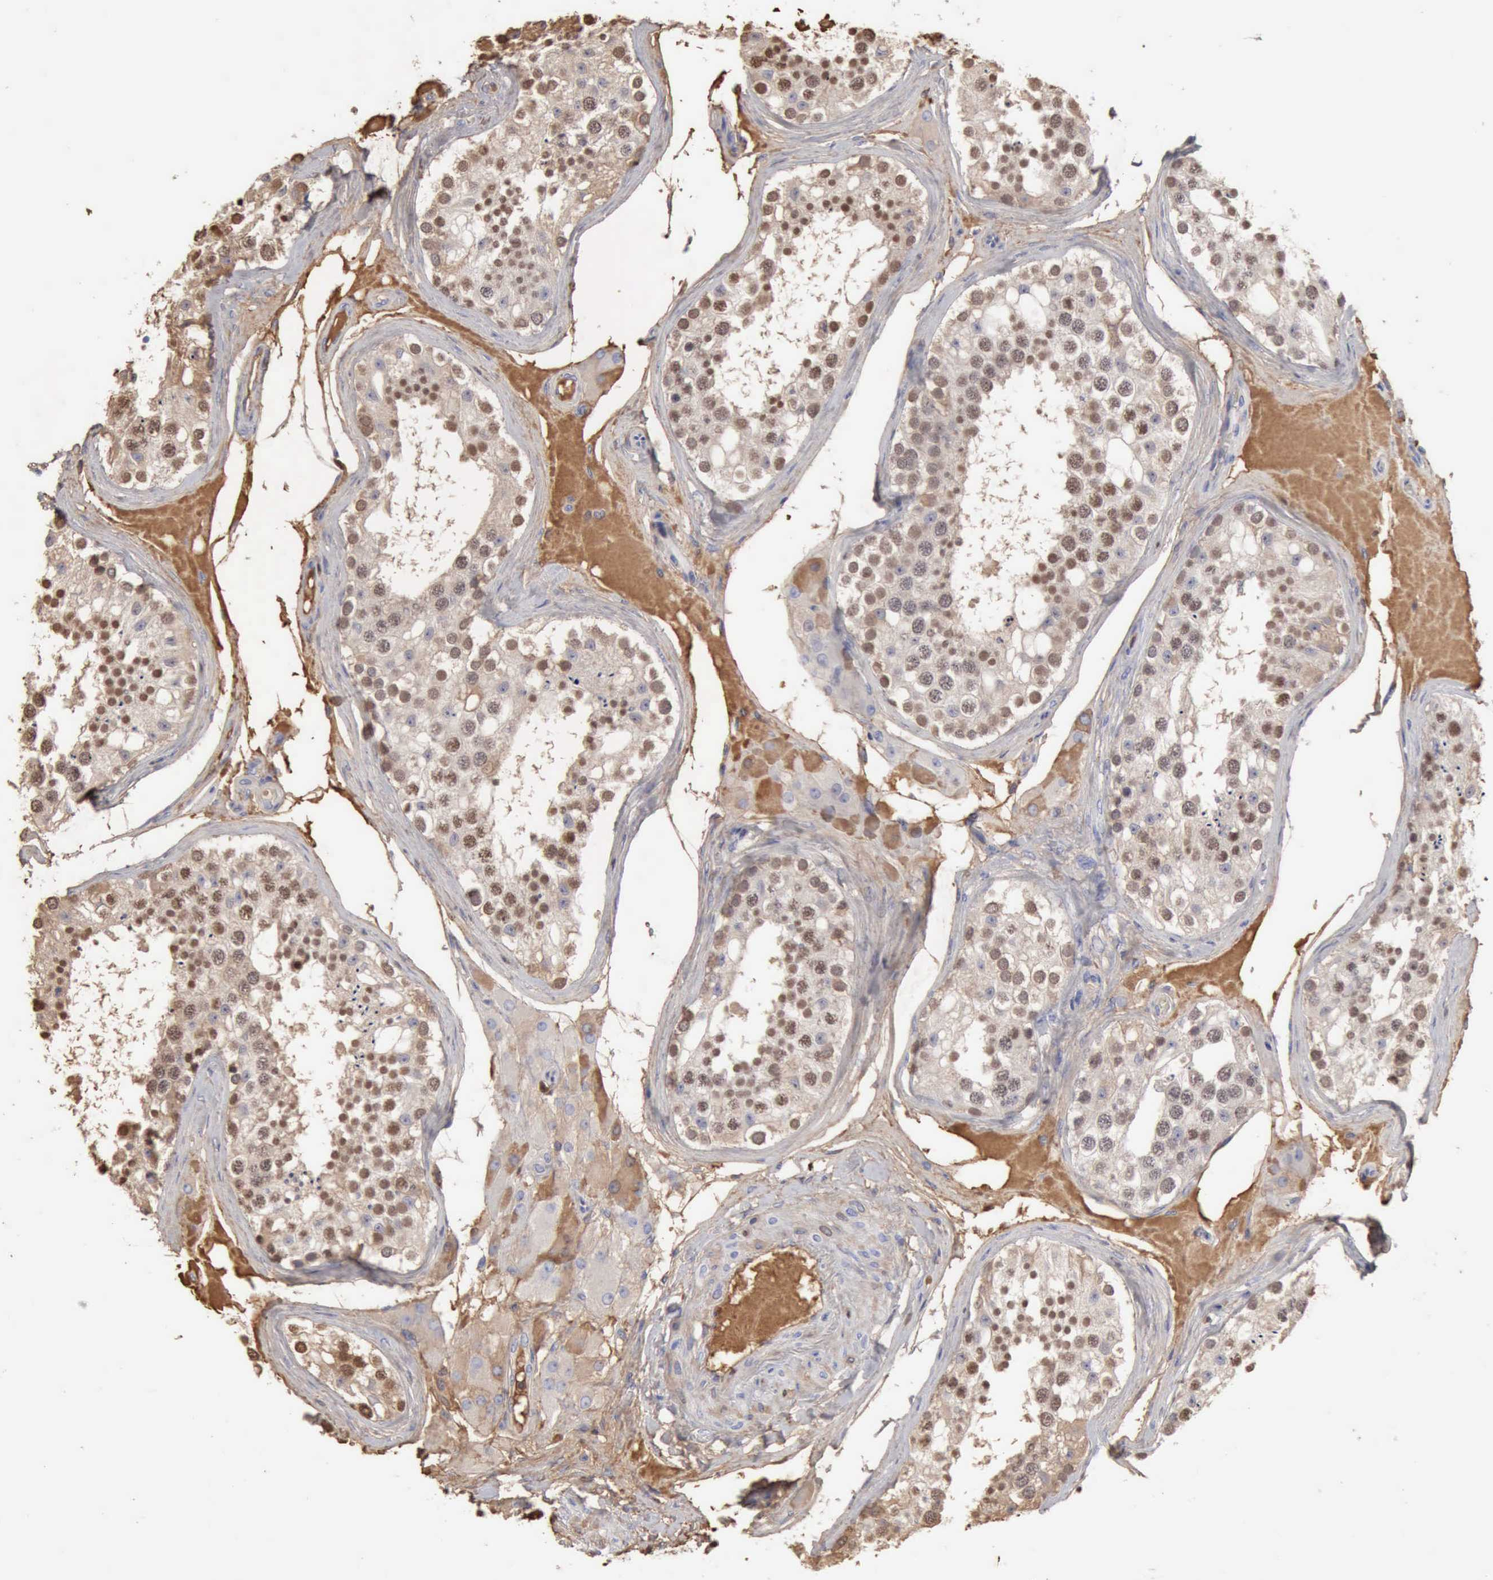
{"staining": {"intensity": "moderate", "quantity": ">75%", "location": "nuclear"}, "tissue": "testis", "cell_type": "Cells in seminiferous ducts", "image_type": "normal", "snomed": [{"axis": "morphology", "description": "Normal tissue, NOS"}, {"axis": "topography", "description": "Testis"}], "caption": "Cells in seminiferous ducts exhibit medium levels of moderate nuclear positivity in approximately >75% of cells in benign testis. Nuclei are stained in blue.", "gene": "SERPINA1", "patient": {"sex": "male", "age": 68}}